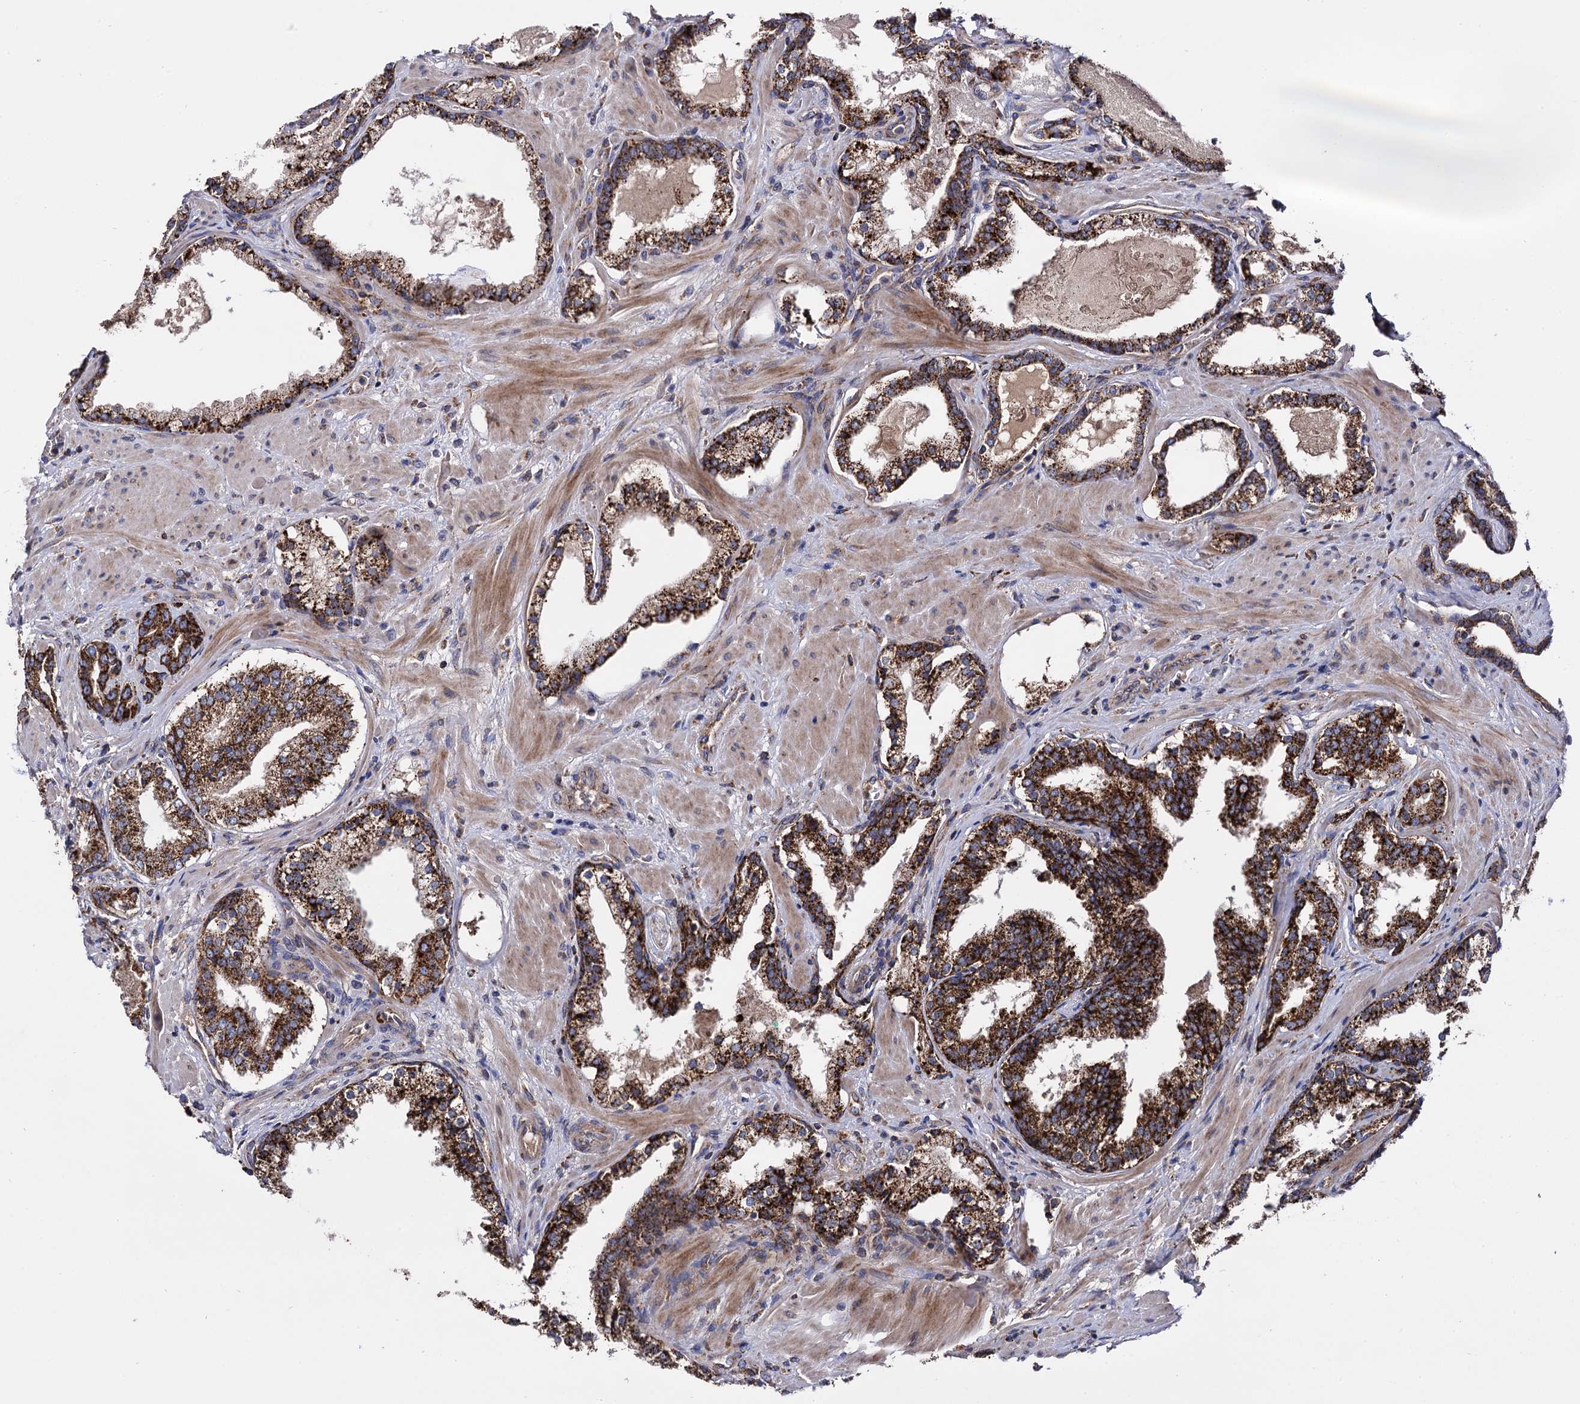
{"staining": {"intensity": "strong", "quantity": ">75%", "location": "cytoplasmic/membranous"}, "tissue": "prostate cancer", "cell_type": "Tumor cells", "image_type": "cancer", "snomed": [{"axis": "morphology", "description": "Adenocarcinoma, High grade"}, {"axis": "topography", "description": "Prostate"}], "caption": "Adenocarcinoma (high-grade) (prostate) stained for a protein displays strong cytoplasmic/membranous positivity in tumor cells.", "gene": "IQCH", "patient": {"sex": "male", "age": 58}}